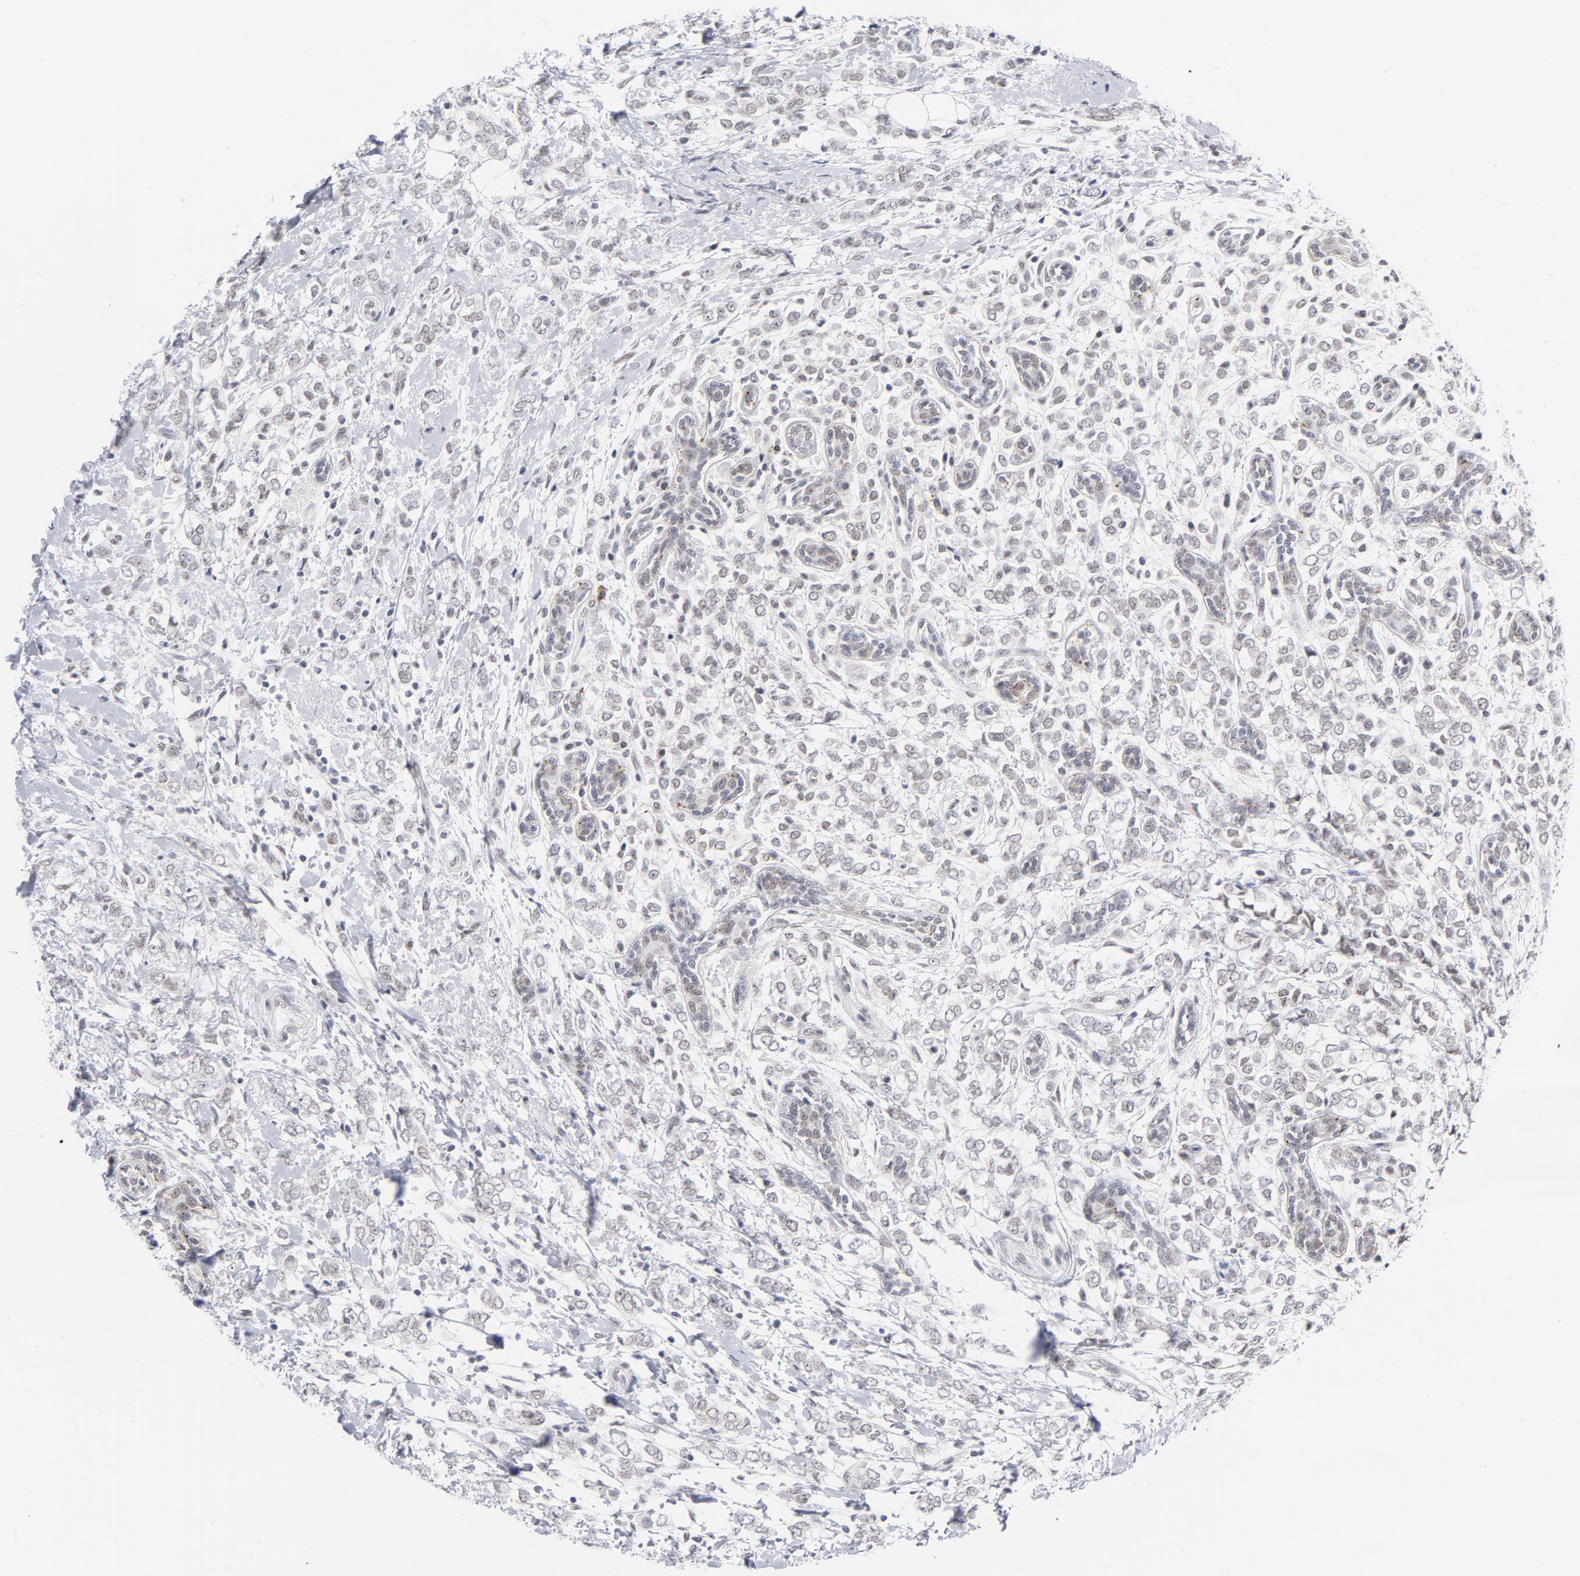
{"staining": {"intensity": "weak", "quantity": "25%-75%", "location": "cytoplasmic/membranous,nuclear"}, "tissue": "breast cancer", "cell_type": "Tumor cells", "image_type": "cancer", "snomed": [{"axis": "morphology", "description": "Normal tissue, NOS"}, {"axis": "morphology", "description": "Lobular carcinoma"}, {"axis": "topography", "description": "Breast"}], "caption": "Breast cancer (lobular carcinoma) stained with a protein marker shows weak staining in tumor cells.", "gene": "BAP1", "patient": {"sex": "female", "age": 47}}